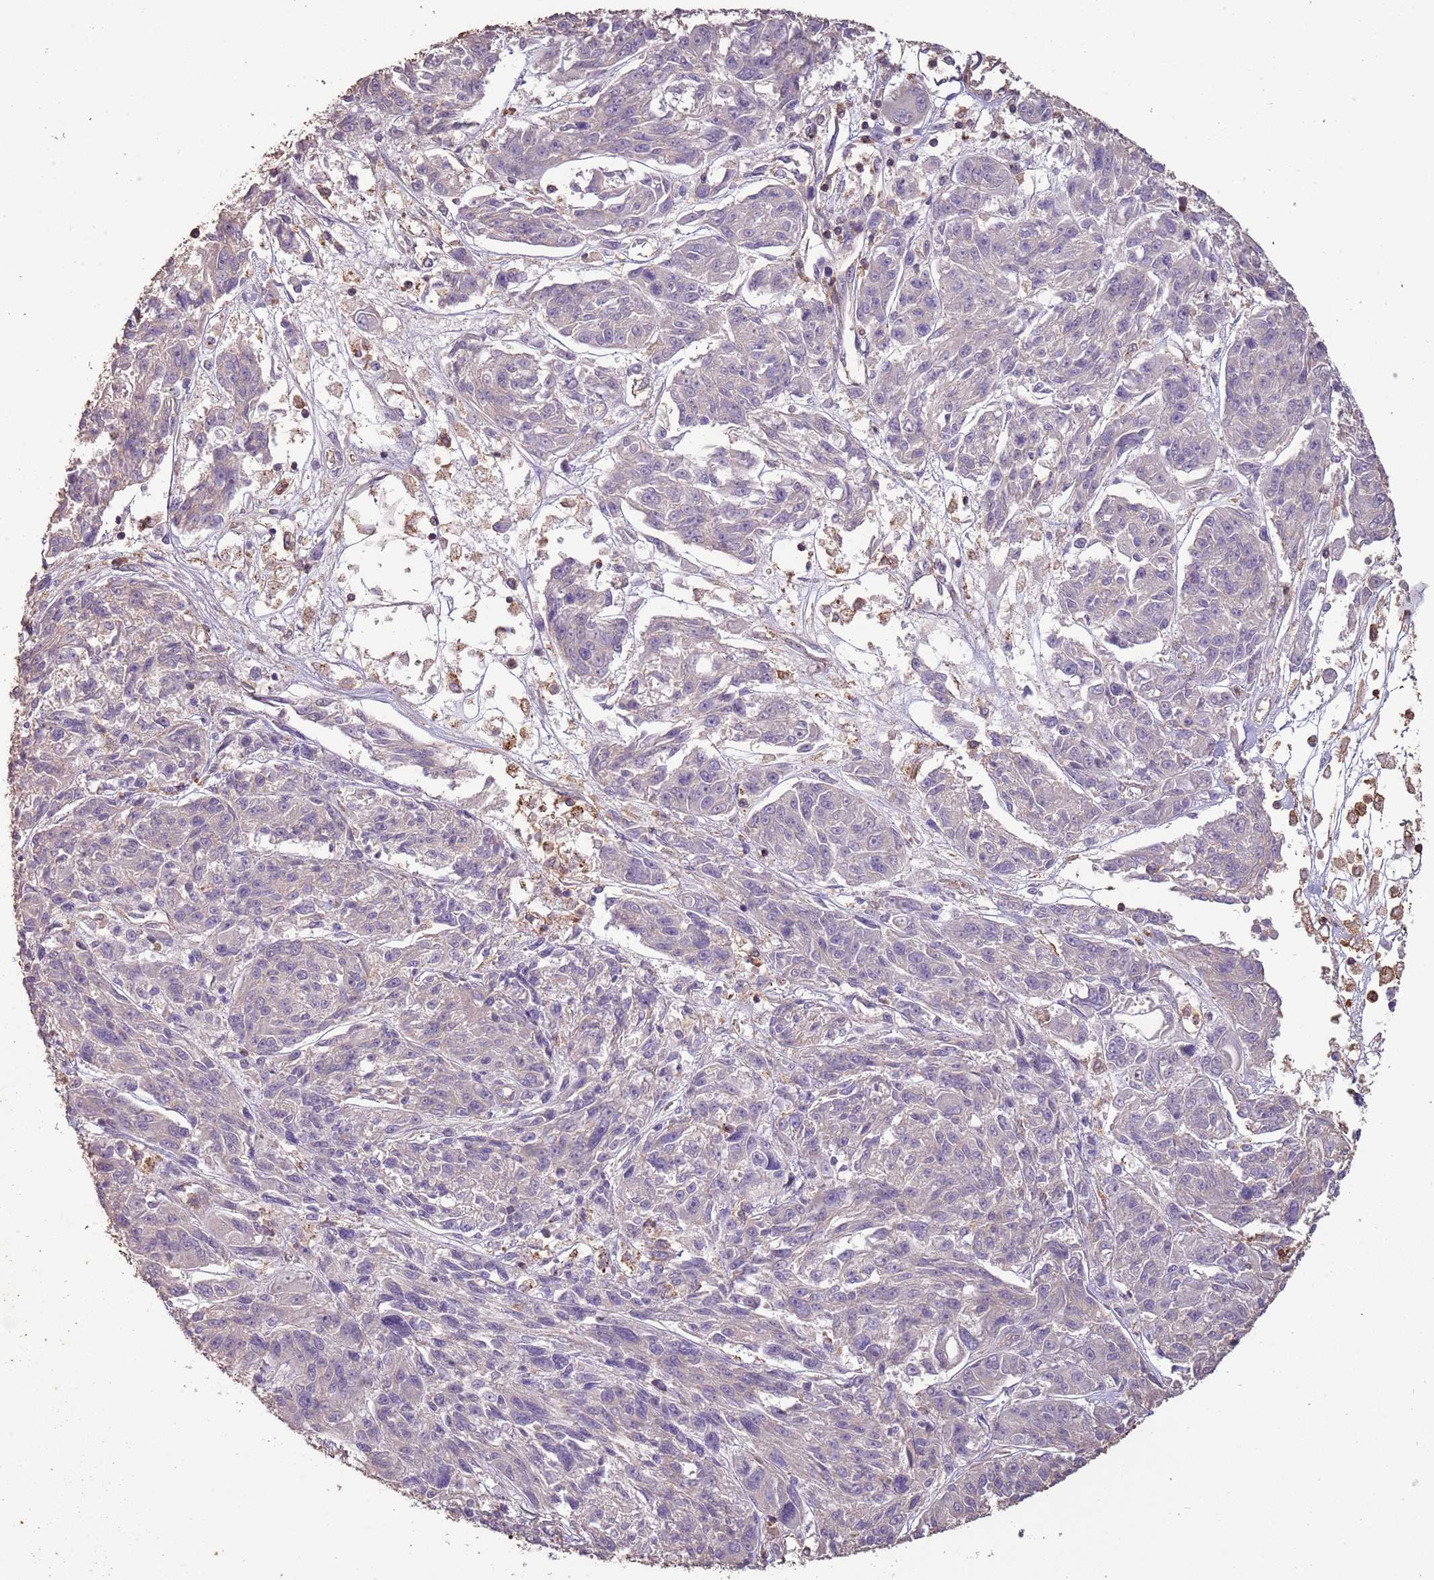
{"staining": {"intensity": "negative", "quantity": "none", "location": "none"}, "tissue": "melanoma", "cell_type": "Tumor cells", "image_type": "cancer", "snomed": [{"axis": "morphology", "description": "Malignant melanoma, NOS"}, {"axis": "topography", "description": "Skin"}], "caption": "The immunohistochemistry photomicrograph has no significant expression in tumor cells of malignant melanoma tissue.", "gene": "FECH", "patient": {"sex": "male", "age": 53}}